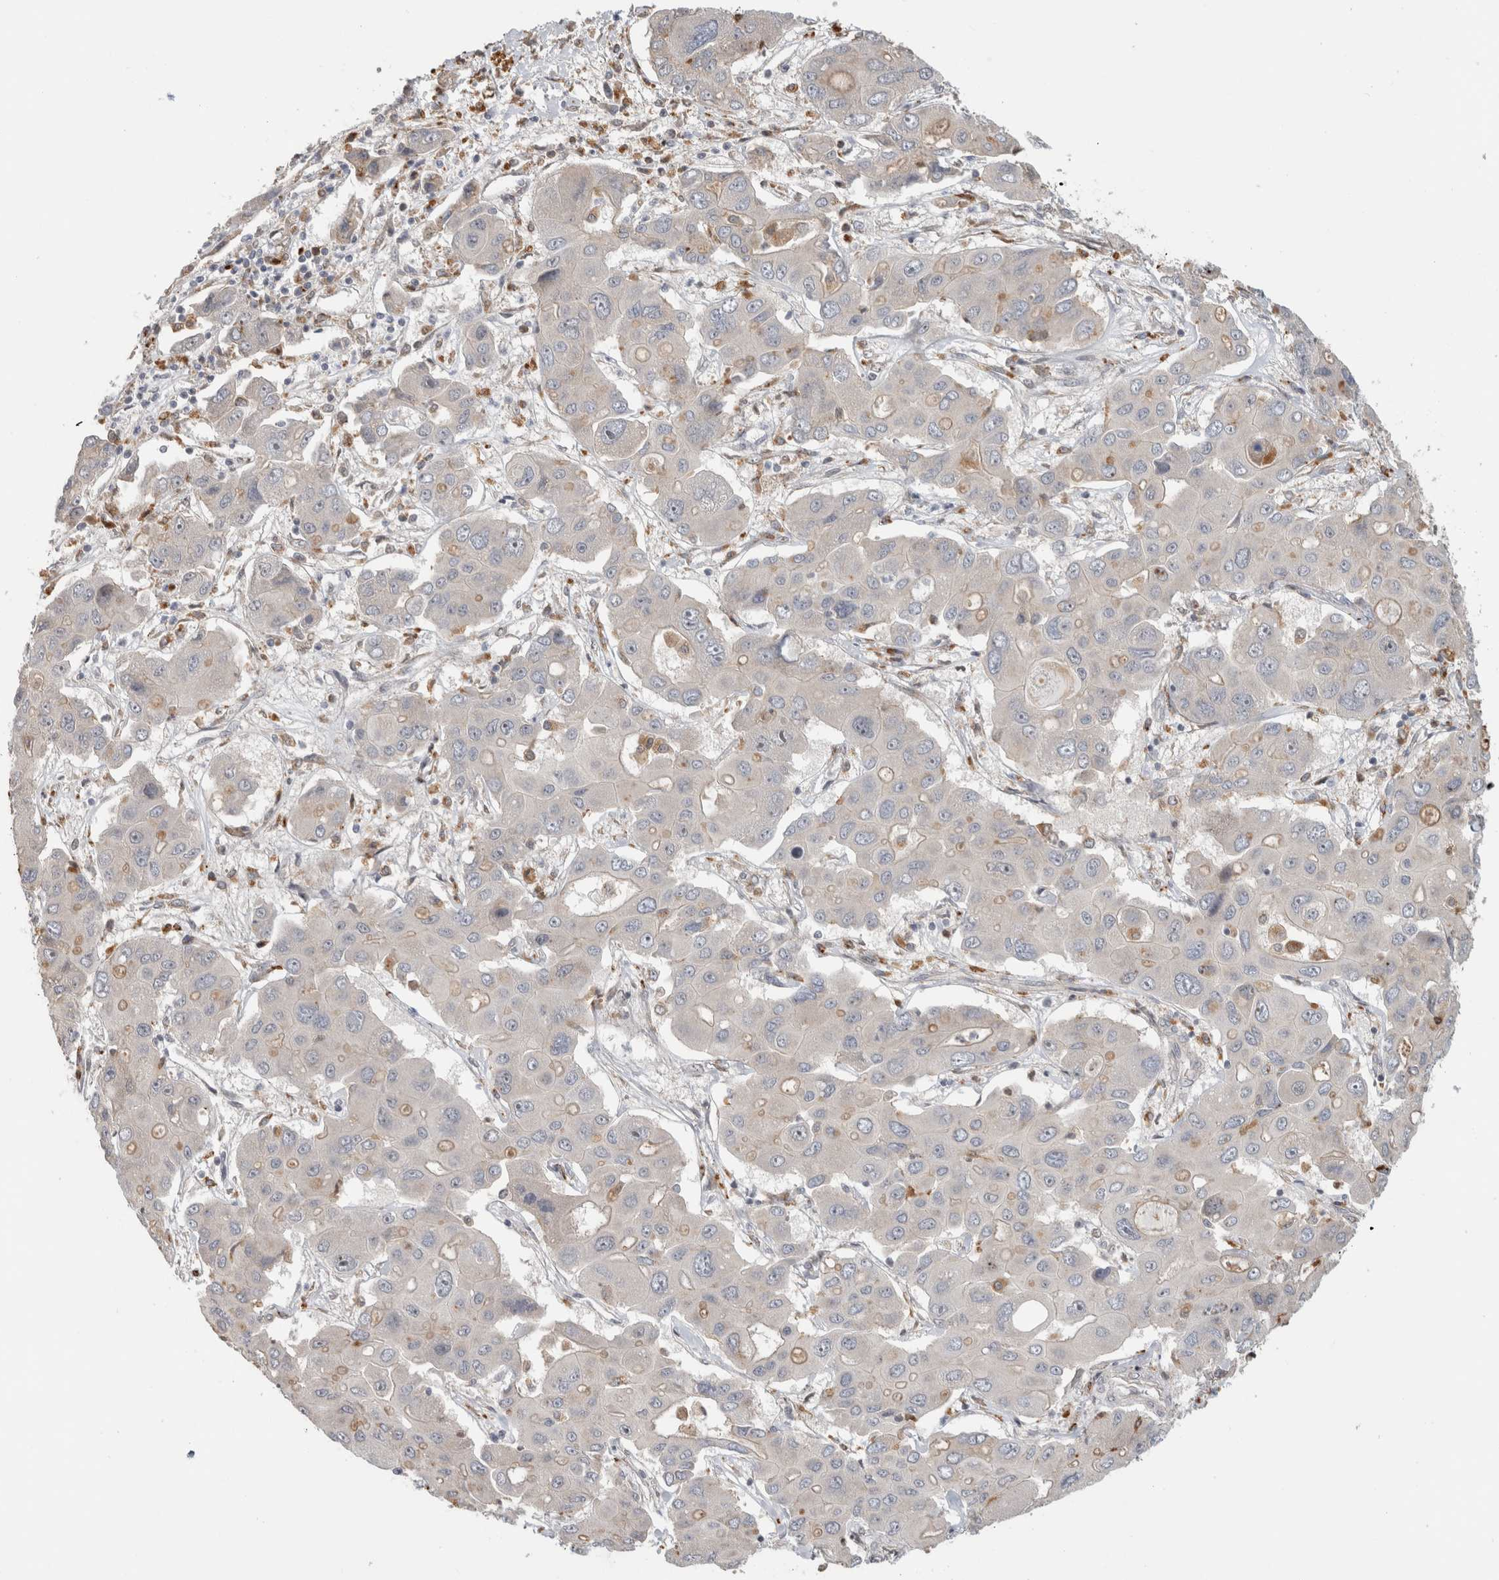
{"staining": {"intensity": "negative", "quantity": "none", "location": "none"}, "tissue": "liver cancer", "cell_type": "Tumor cells", "image_type": "cancer", "snomed": [{"axis": "morphology", "description": "Cholangiocarcinoma"}, {"axis": "topography", "description": "Liver"}], "caption": "Immunohistochemistry image of liver cholangiocarcinoma stained for a protein (brown), which reveals no positivity in tumor cells.", "gene": "NAB2", "patient": {"sex": "male", "age": 67}}